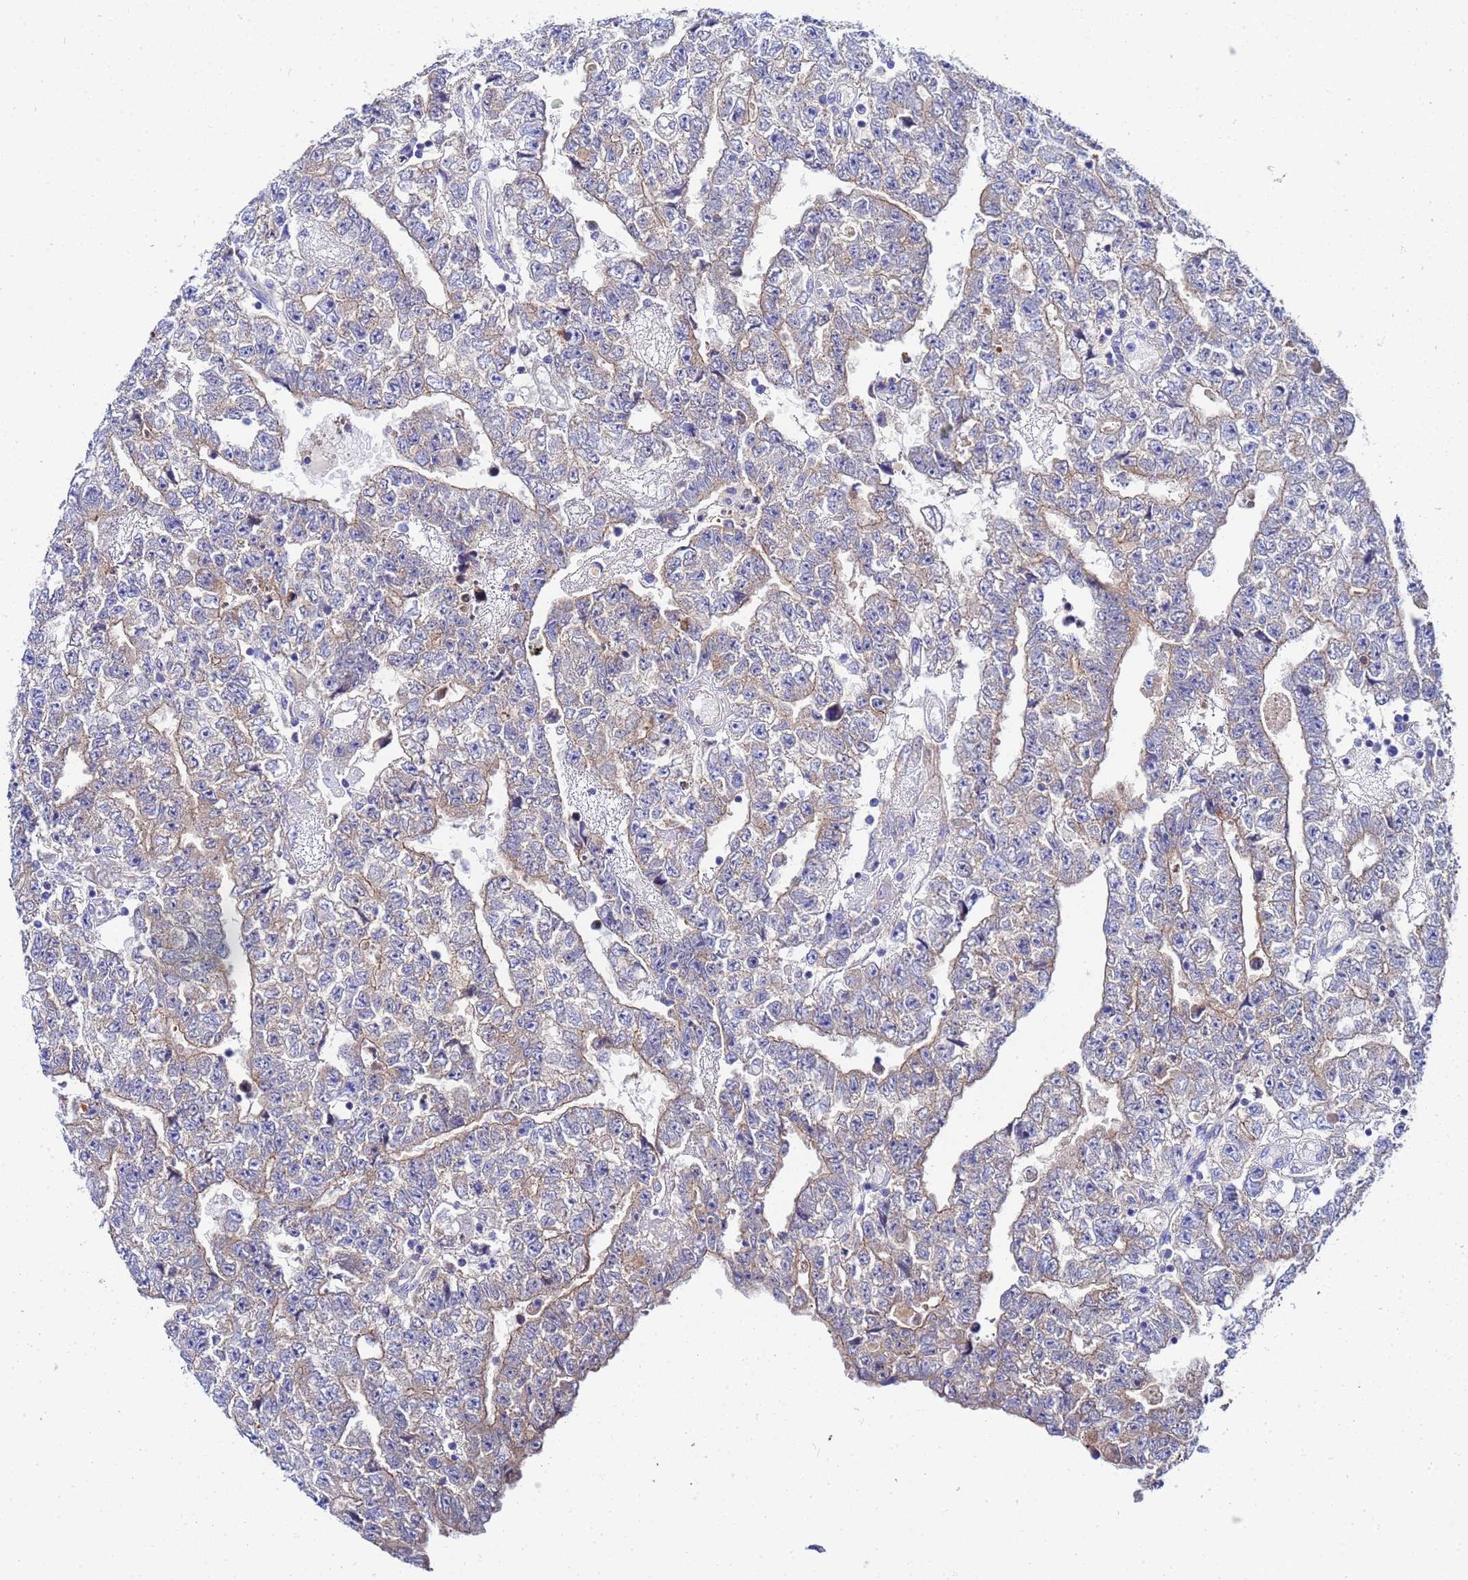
{"staining": {"intensity": "weak", "quantity": "25%-75%", "location": "cytoplasmic/membranous"}, "tissue": "testis cancer", "cell_type": "Tumor cells", "image_type": "cancer", "snomed": [{"axis": "morphology", "description": "Carcinoma, Embryonal, NOS"}, {"axis": "topography", "description": "Testis"}], "caption": "DAB (3,3'-diaminobenzidine) immunohistochemical staining of embryonal carcinoma (testis) shows weak cytoplasmic/membranous protein expression in approximately 25%-75% of tumor cells.", "gene": "FAHD2A", "patient": {"sex": "male", "age": 25}}